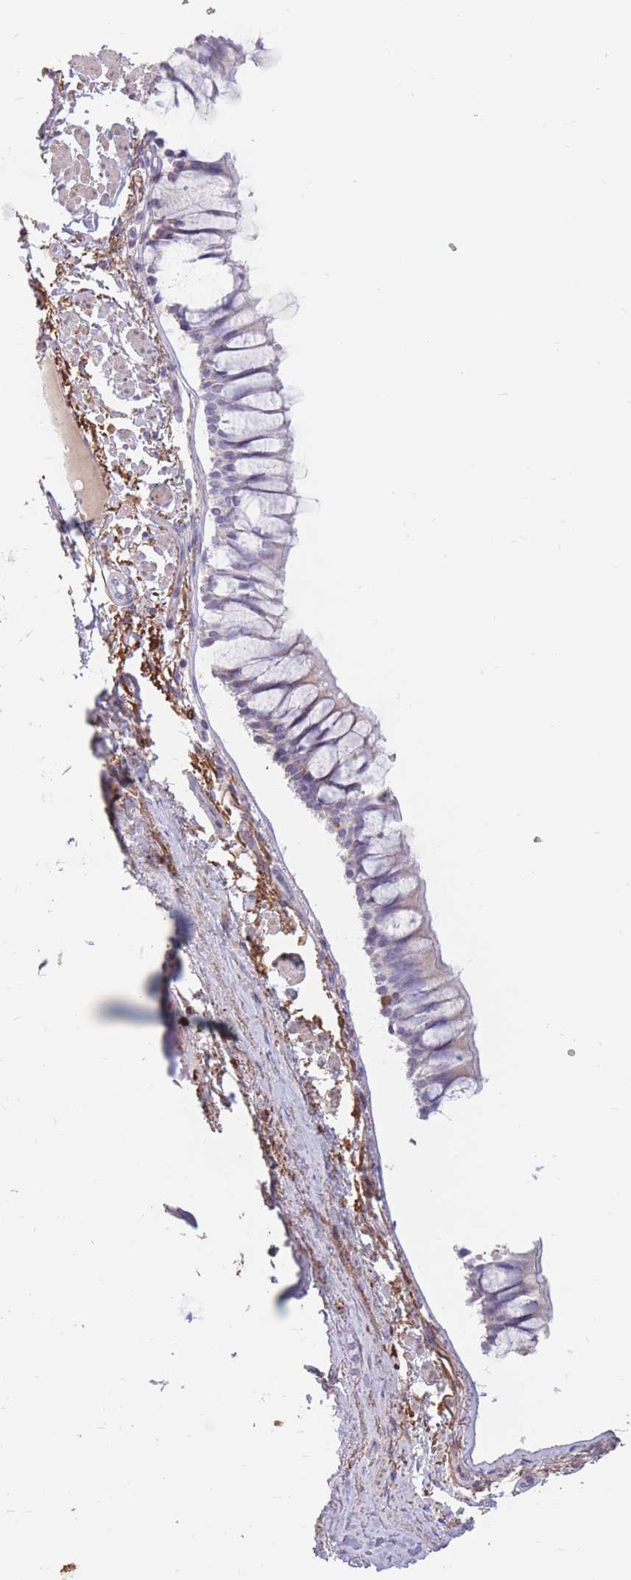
{"staining": {"intensity": "negative", "quantity": "none", "location": "none"}, "tissue": "bronchus", "cell_type": "Respiratory epithelial cells", "image_type": "normal", "snomed": [{"axis": "morphology", "description": "Normal tissue, NOS"}, {"axis": "topography", "description": "Bronchus"}], "caption": "High magnification brightfield microscopy of benign bronchus stained with DAB (3,3'-diaminobenzidine) (brown) and counterstained with hematoxylin (blue): respiratory epithelial cells show no significant staining.", "gene": "PTGDR", "patient": {"sex": "male", "age": 70}}